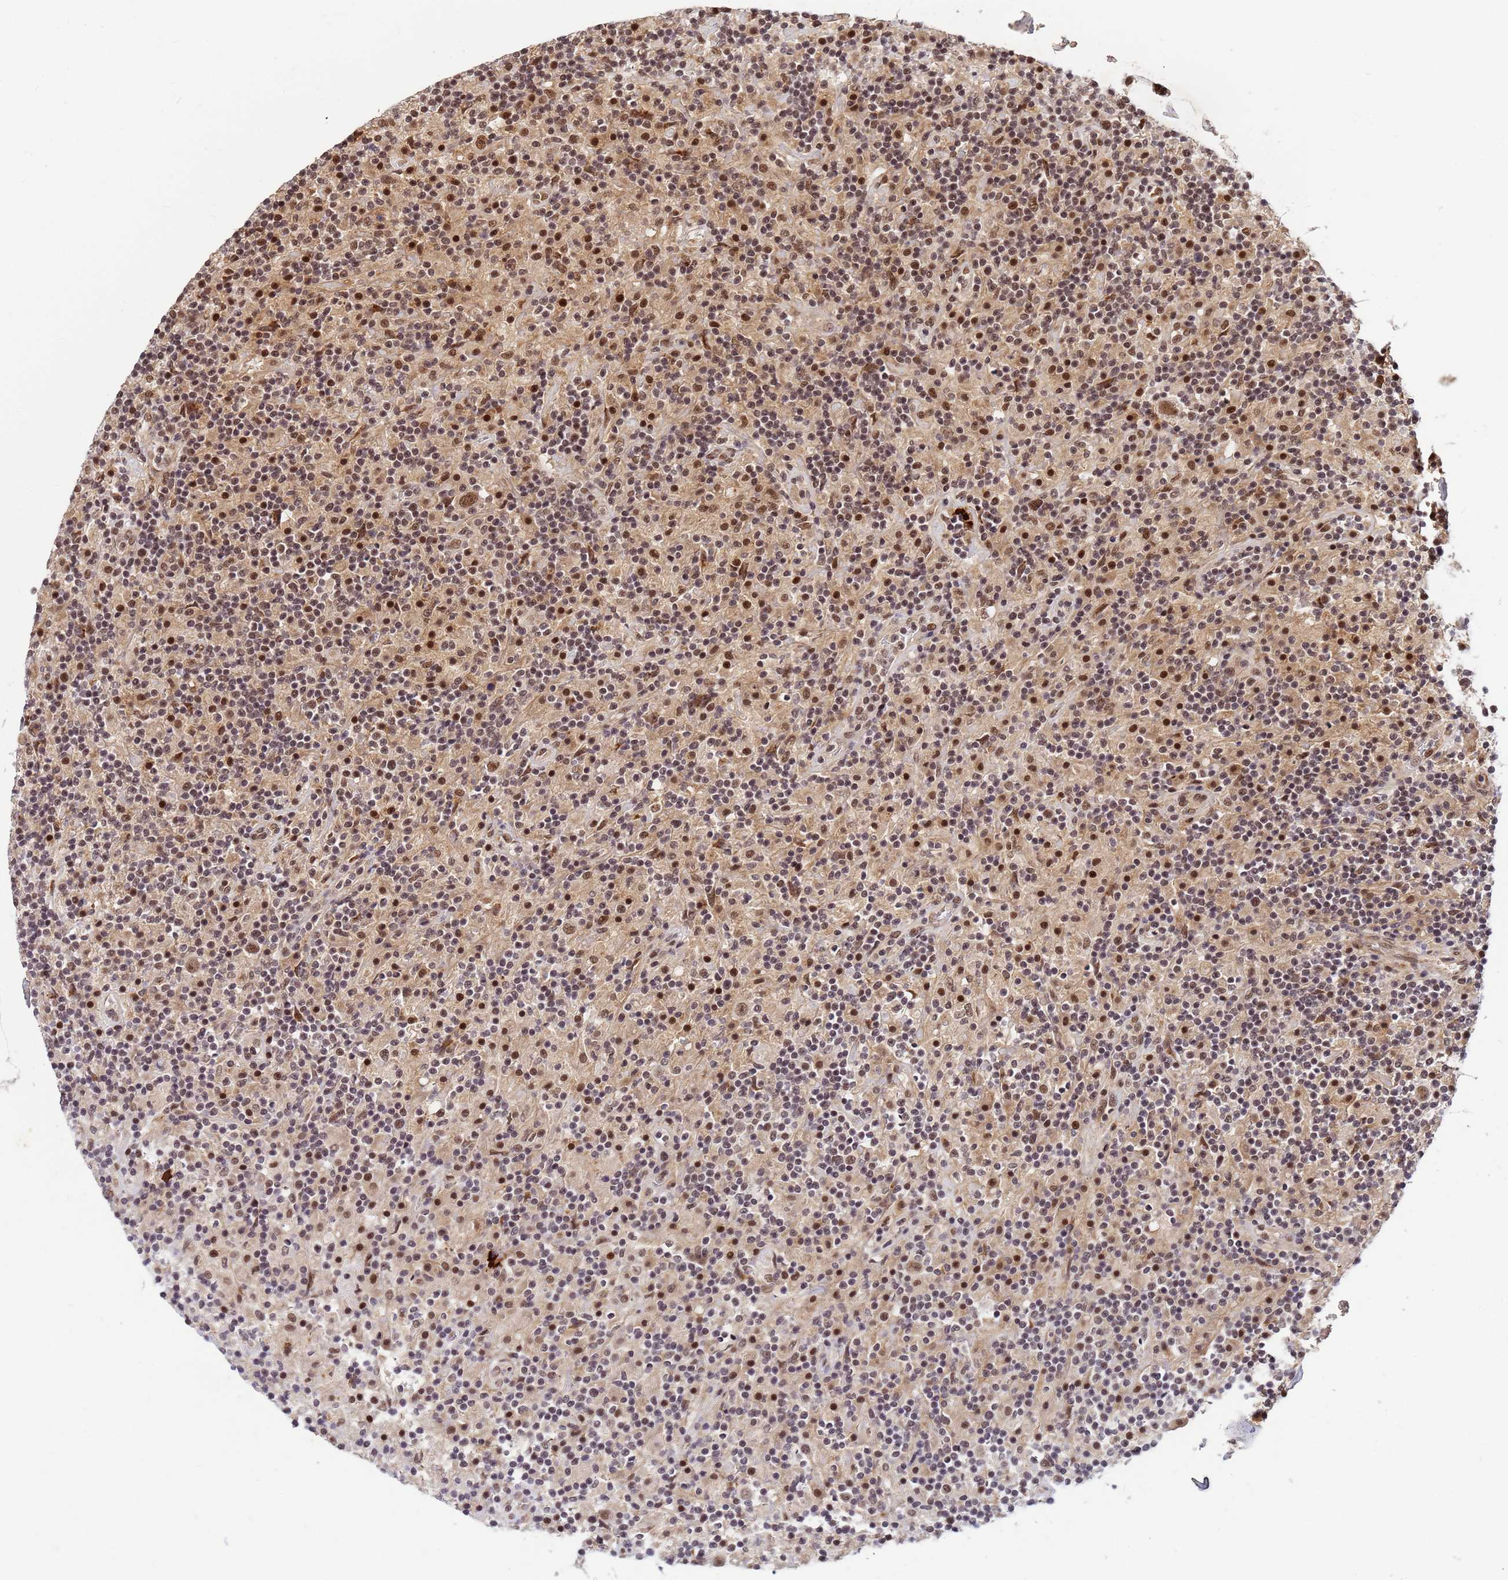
{"staining": {"intensity": "moderate", "quantity": ">75%", "location": "nuclear"}, "tissue": "lymphoma", "cell_type": "Tumor cells", "image_type": "cancer", "snomed": [{"axis": "morphology", "description": "Hodgkin's disease, NOS"}, {"axis": "topography", "description": "Lymph node"}], "caption": "Tumor cells reveal medium levels of moderate nuclear expression in approximately >75% of cells in human lymphoma. The staining was performed using DAB (3,3'-diaminobenzidine) to visualize the protein expression in brown, while the nuclei were stained in blue with hematoxylin (Magnification: 20x).", "gene": "NCBP2", "patient": {"sex": "male", "age": 70}}